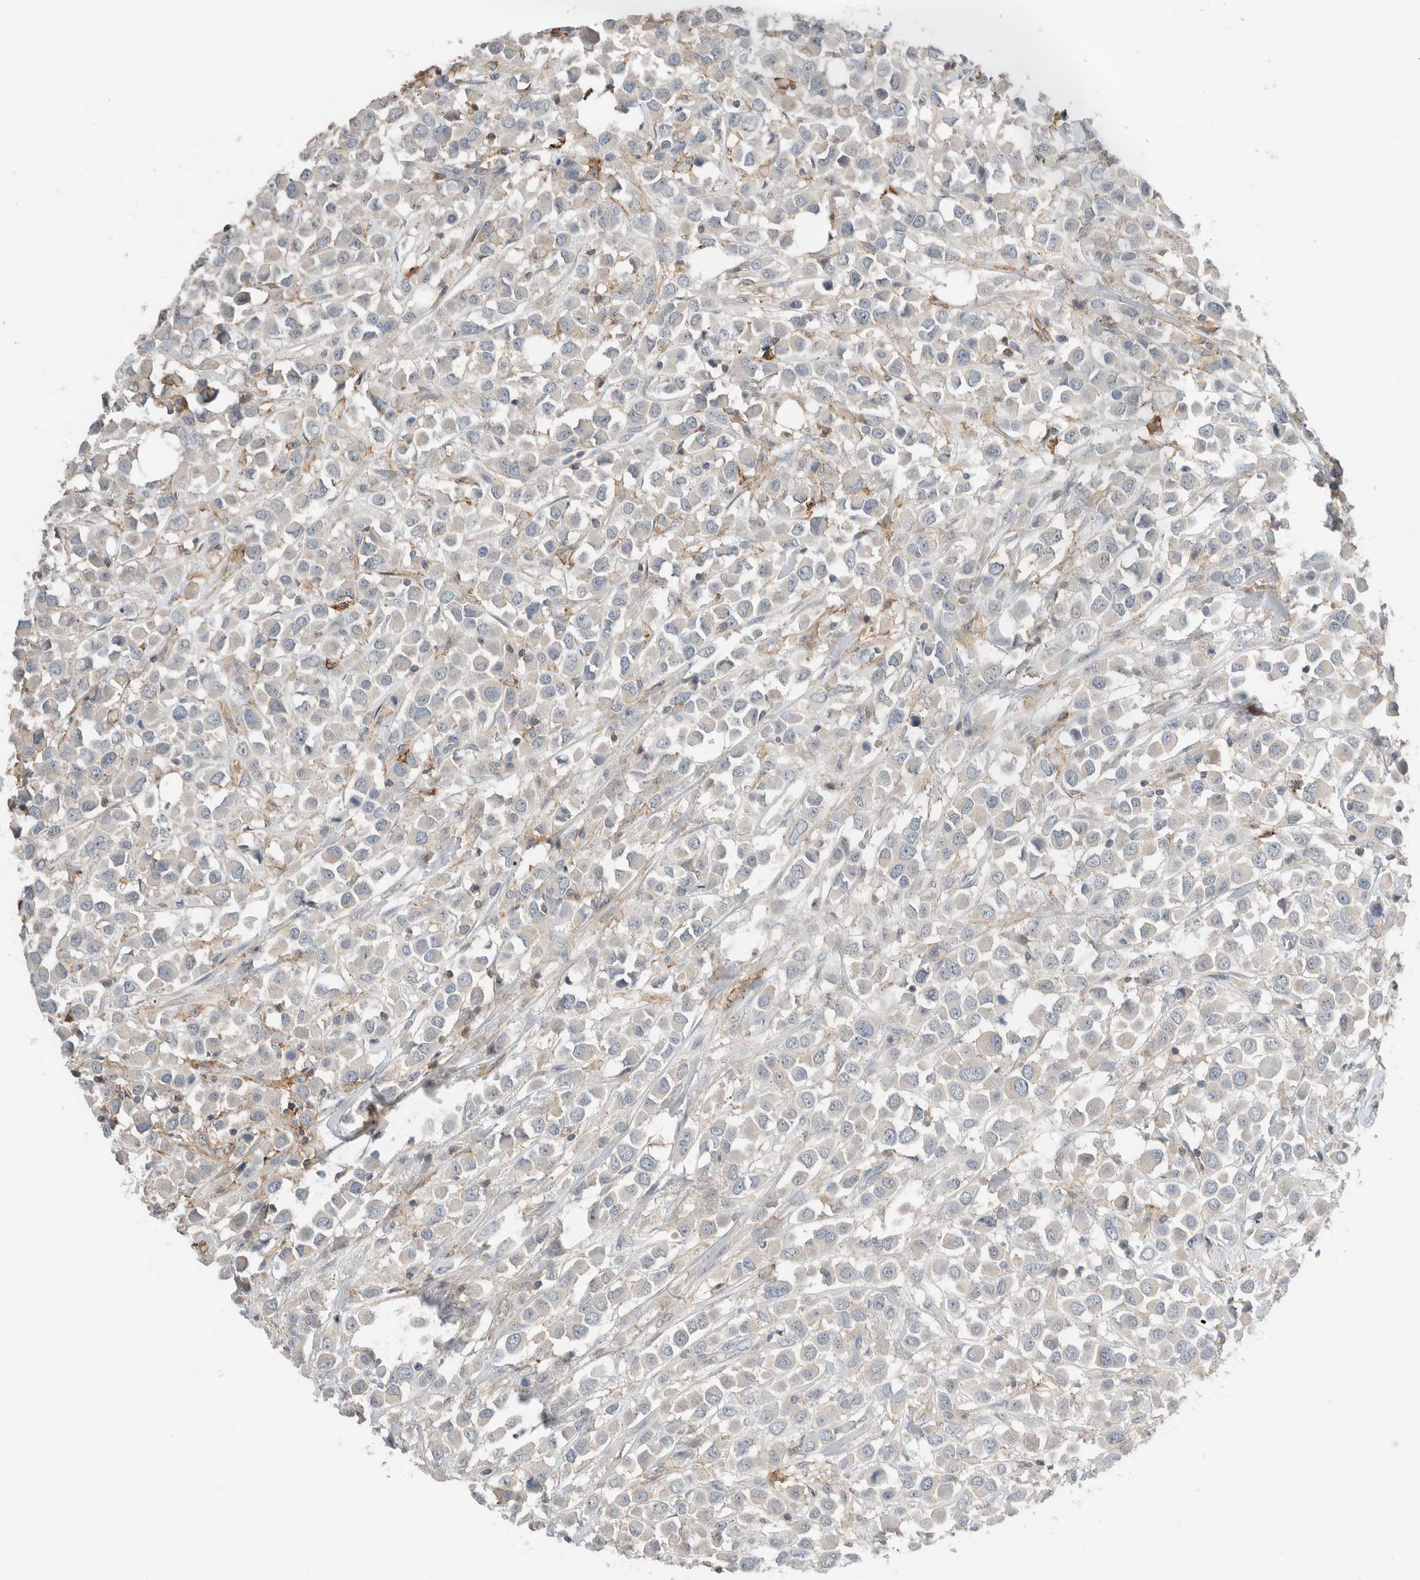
{"staining": {"intensity": "negative", "quantity": "none", "location": "none"}, "tissue": "breast cancer", "cell_type": "Tumor cells", "image_type": "cancer", "snomed": [{"axis": "morphology", "description": "Duct carcinoma"}, {"axis": "topography", "description": "Breast"}], "caption": "This photomicrograph is of invasive ductal carcinoma (breast) stained with immunohistochemistry to label a protein in brown with the nuclei are counter-stained blue. There is no expression in tumor cells.", "gene": "ERCC6L2", "patient": {"sex": "female", "age": 61}}